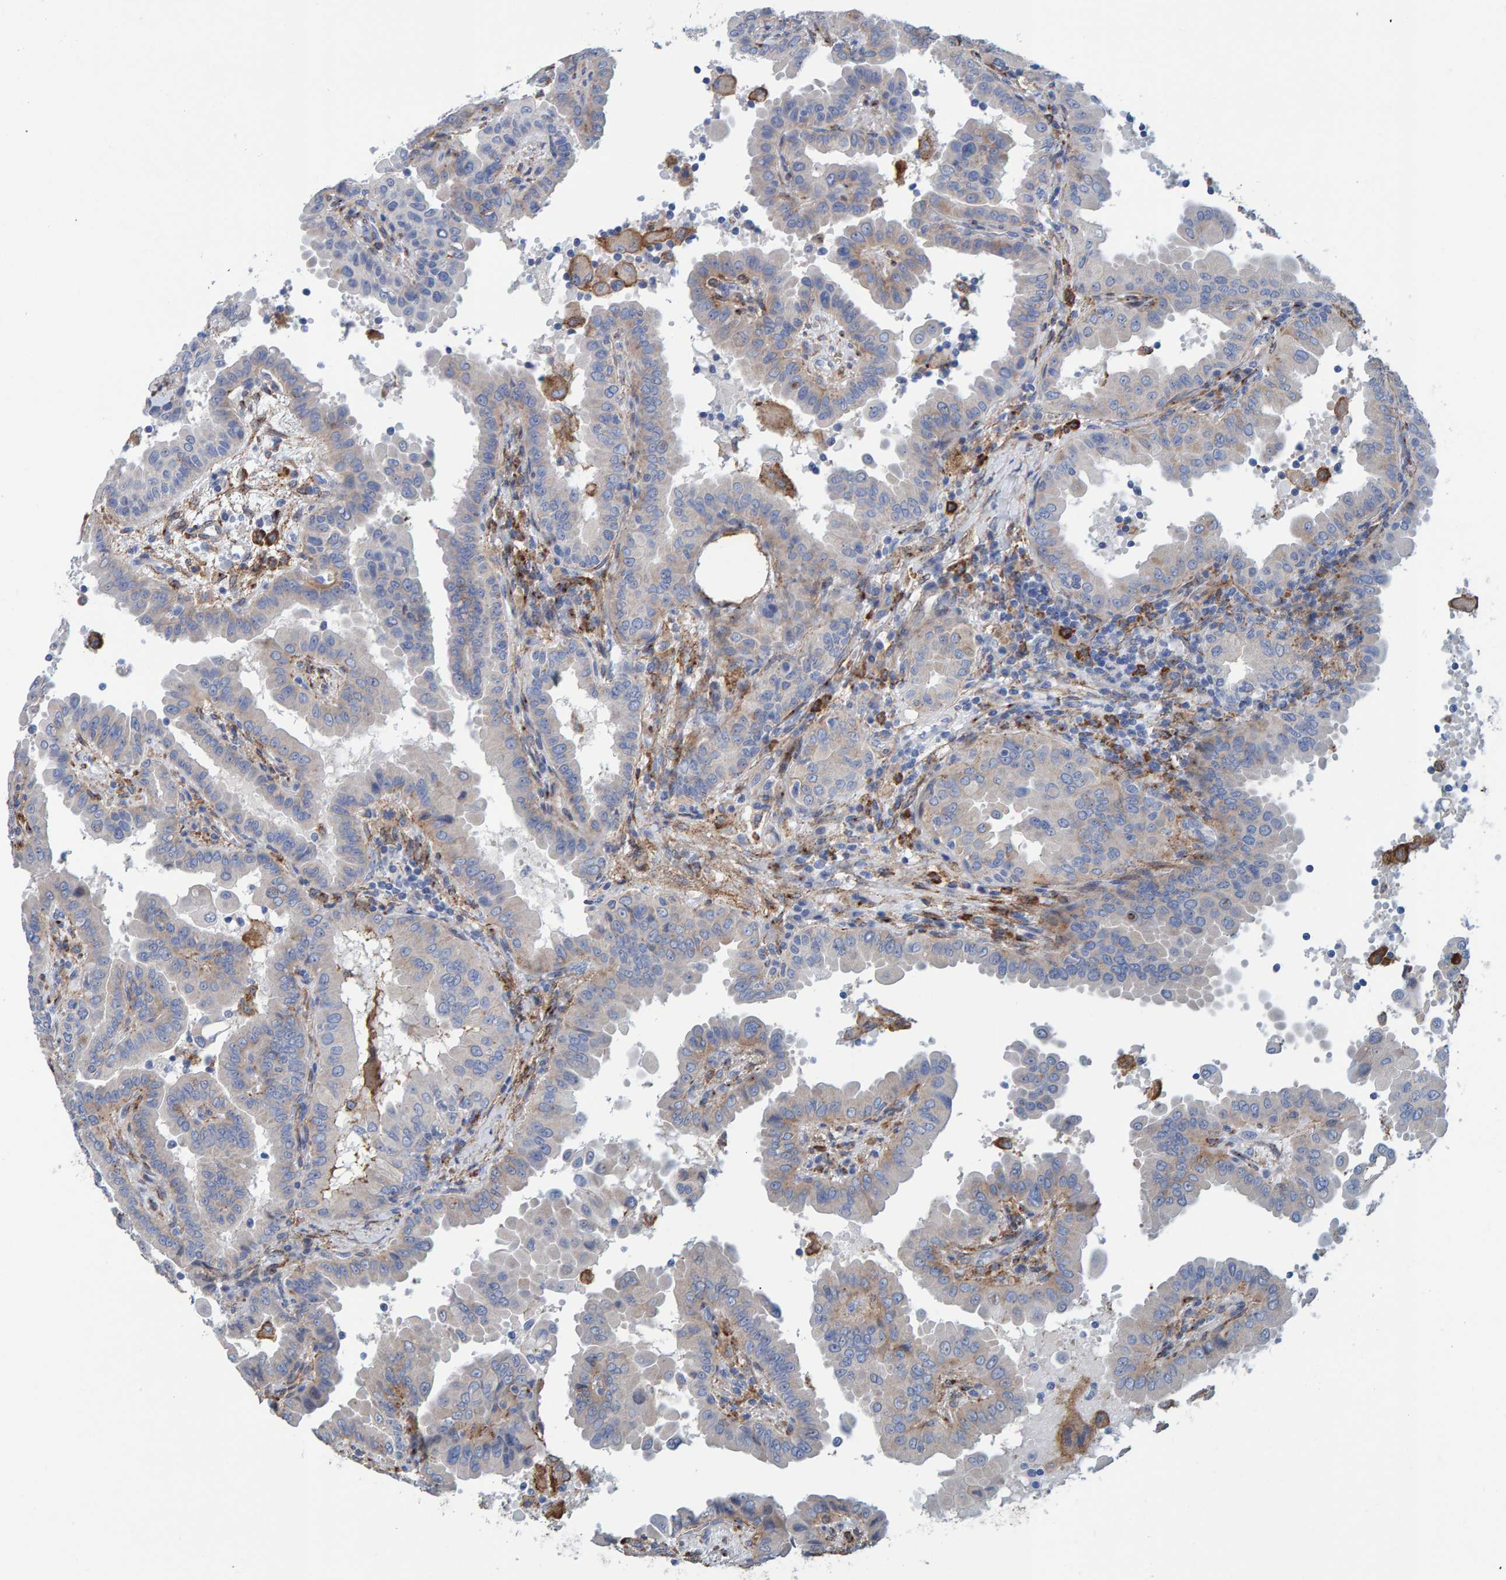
{"staining": {"intensity": "negative", "quantity": "none", "location": "none"}, "tissue": "thyroid cancer", "cell_type": "Tumor cells", "image_type": "cancer", "snomed": [{"axis": "morphology", "description": "Papillary adenocarcinoma, NOS"}, {"axis": "topography", "description": "Thyroid gland"}], "caption": "Immunohistochemistry photomicrograph of neoplastic tissue: thyroid papillary adenocarcinoma stained with DAB (3,3'-diaminobenzidine) shows no significant protein expression in tumor cells.", "gene": "LRP1", "patient": {"sex": "male", "age": 33}}